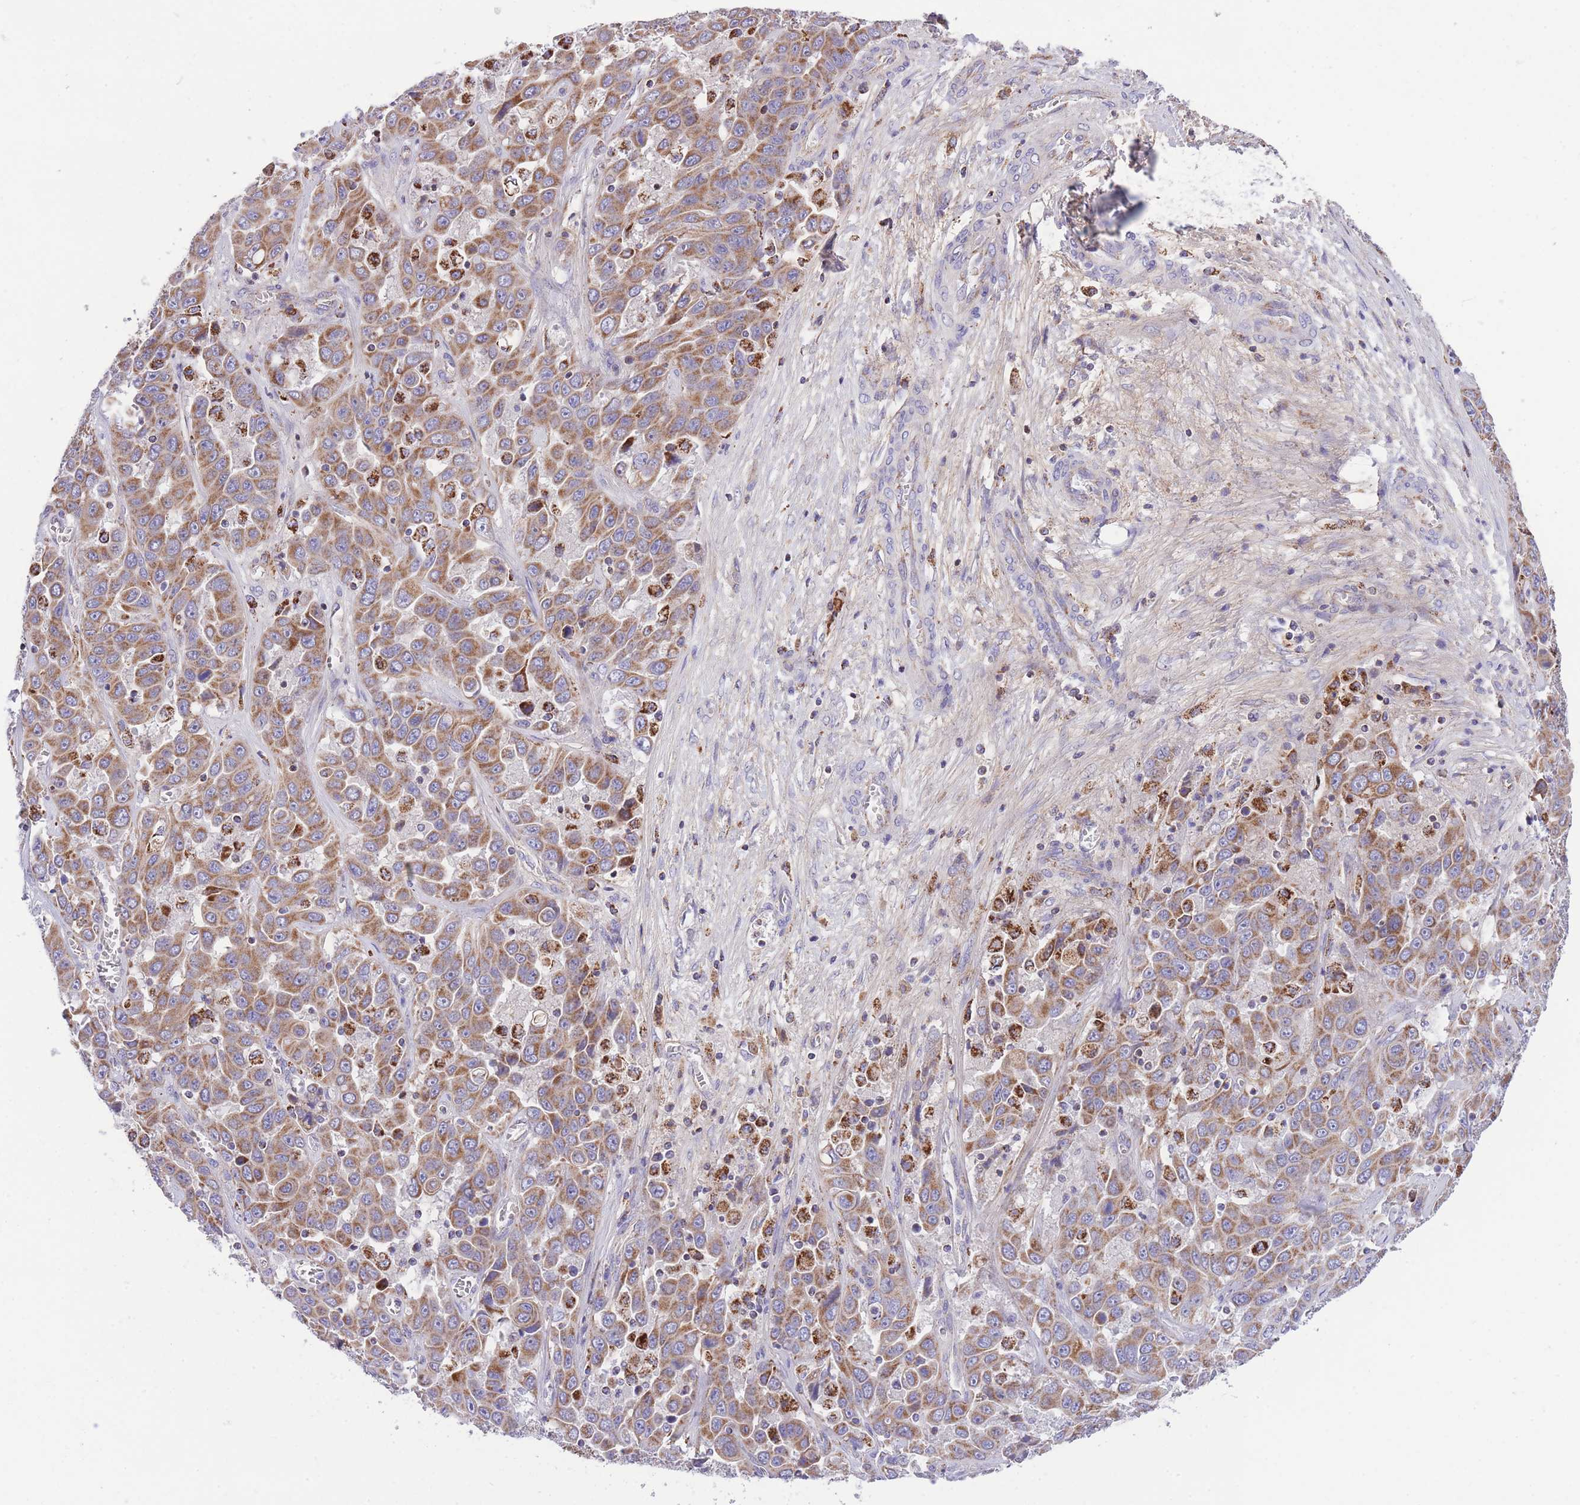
{"staining": {"intensity": "moderate", "quantity": ">75%", "location": "cytoplasmic/membranous"}, "tissue": "liver cancer", "cell_type": "Tumor cells", "image_type": "cancer", "snomed": [{"axis": "morphology", "description": "Cholangiocarcinoma"}, {"axis": "topography", "description": "Liver"}], "caption": "Protein expression by immunohistochemistry (IHC) shows moderate cytoplasmic/membranous staining in about >75% of tumor cells in liver cancer (cholangiocarcinoma).", "gene": "ST3GAL3", "patient": {"sex": "female", "age": 52}}